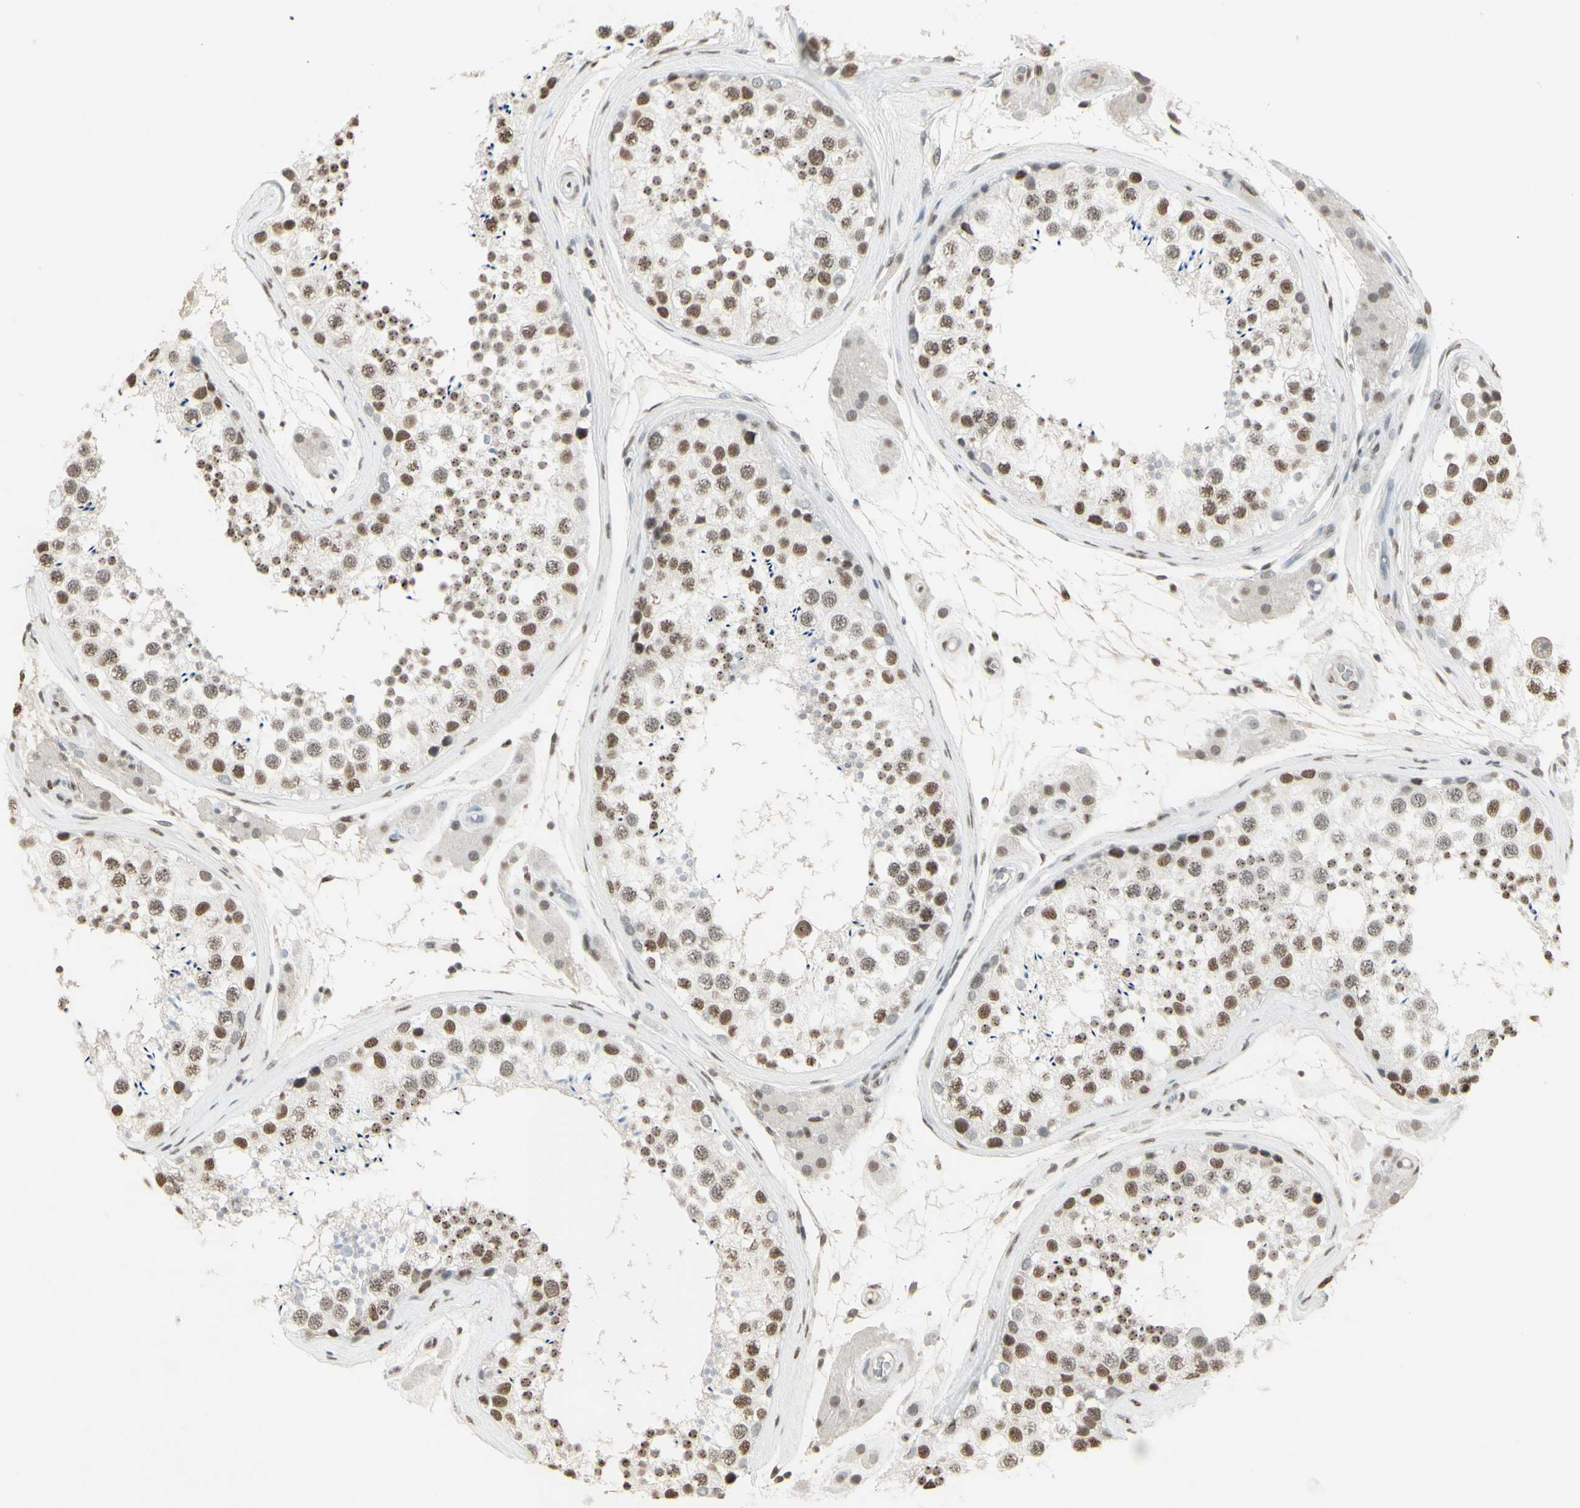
{"staining": {"intensity": "moderate", "quantity": ">75%", "location": "nuclear"}, "tissue": "testis", "cell_type": "Cells in seminiferous ducts", "image_type": "normal", "snomed": [{"axis": "morphology", "description": "Normal tissue, NOS"}, {"axis": "topography", "description": "Testis"}], "caption": "Human testis stained with a brown dye shows moderate nuclear positive staining in about >75% of cells in seminiferous ducts.", "gene": "TRIM28", "patient": {"sex": "male", "age": 46}}